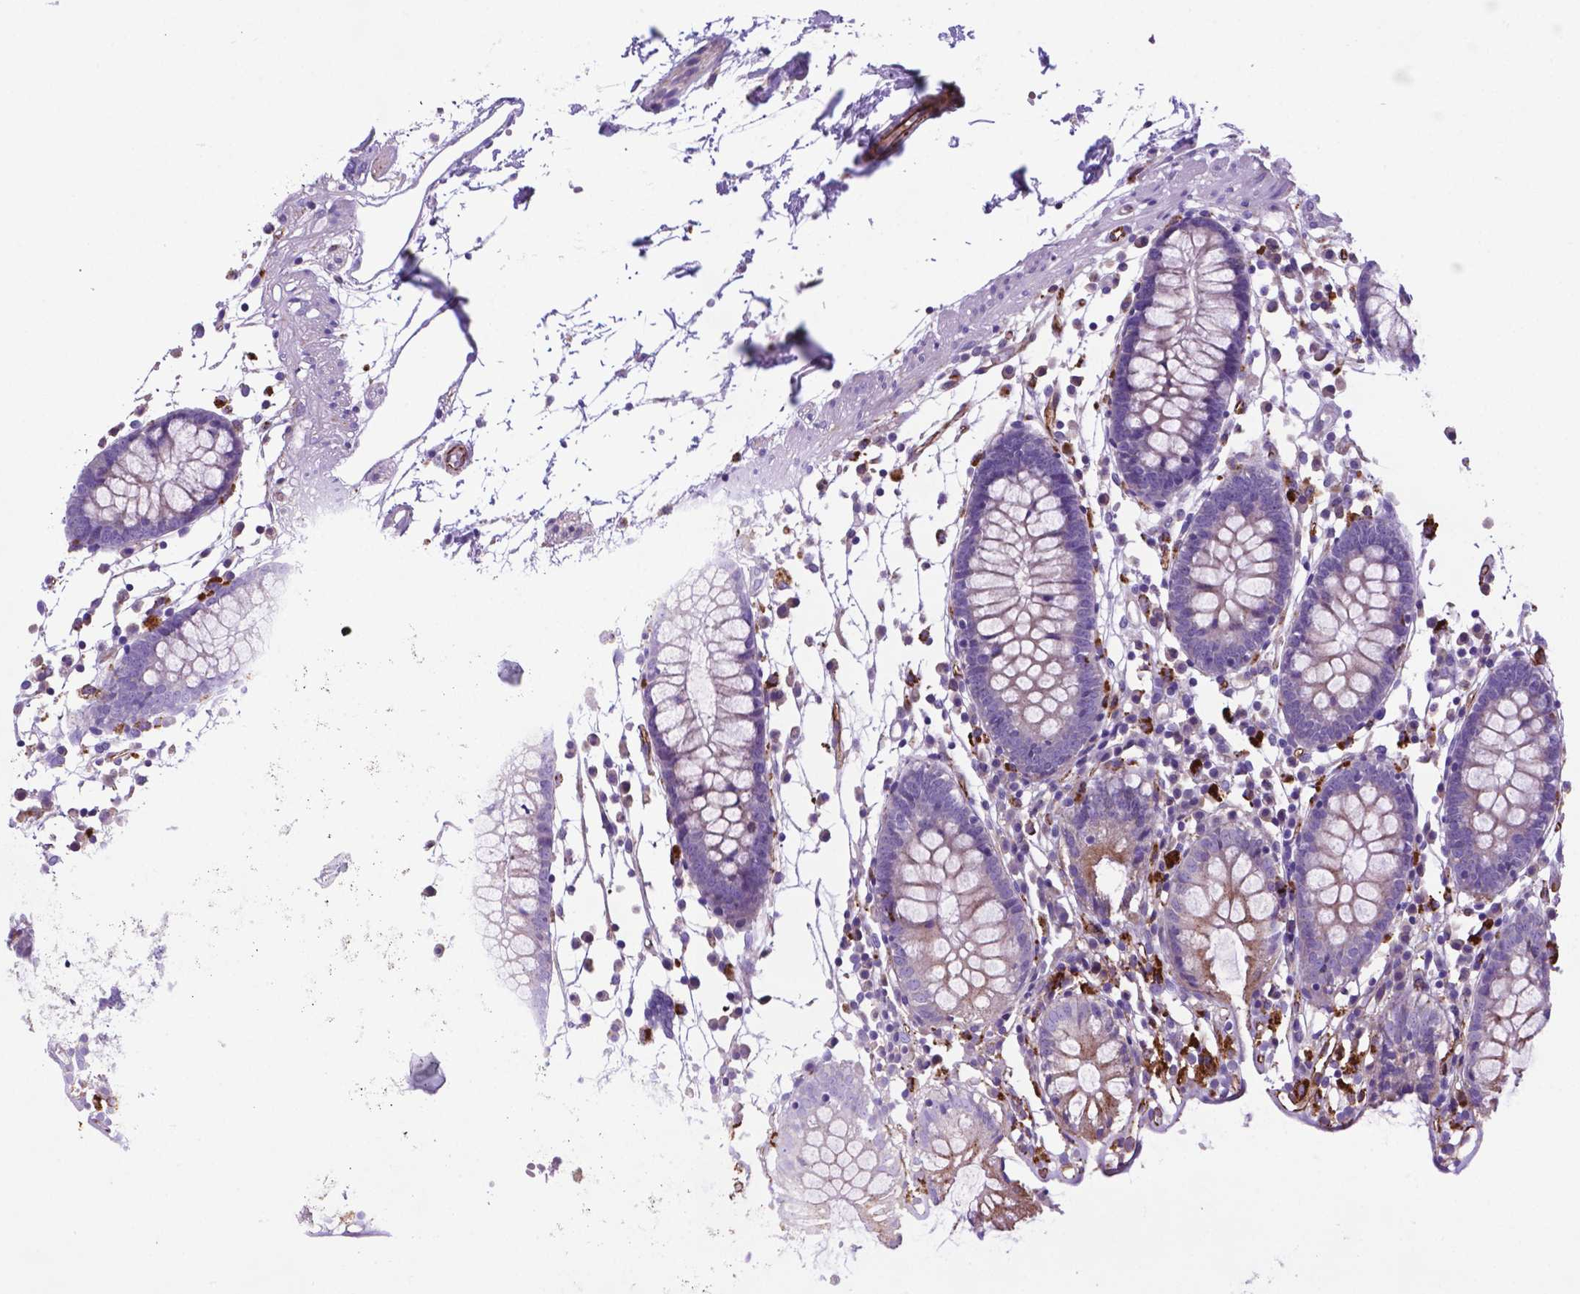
{"staining": {"intensity": "moderate", "quantity": ">75%", "location": "cytoplasmic/membranous"}, "tissue": "colon", "cell_type": "Endothelial cells", "image_type": "normal", "snomed": [{"axis": "morphology", "description": "Normal tissue, NOS"}, {"axis": "morphology", "description": "Adenocarcinoma, NOS"}, {"axis": "topography", "description": "Colon"}], "caption": "IHC (DAB (3,3'-diaminobenzidine)) staining of unremarkable colon reveals moderate cytoplasmic/membranous protein expression in about >75% of endothelial cells.", "gene": "LZTR1", "patient": {"sex": "male", "age": 83}}